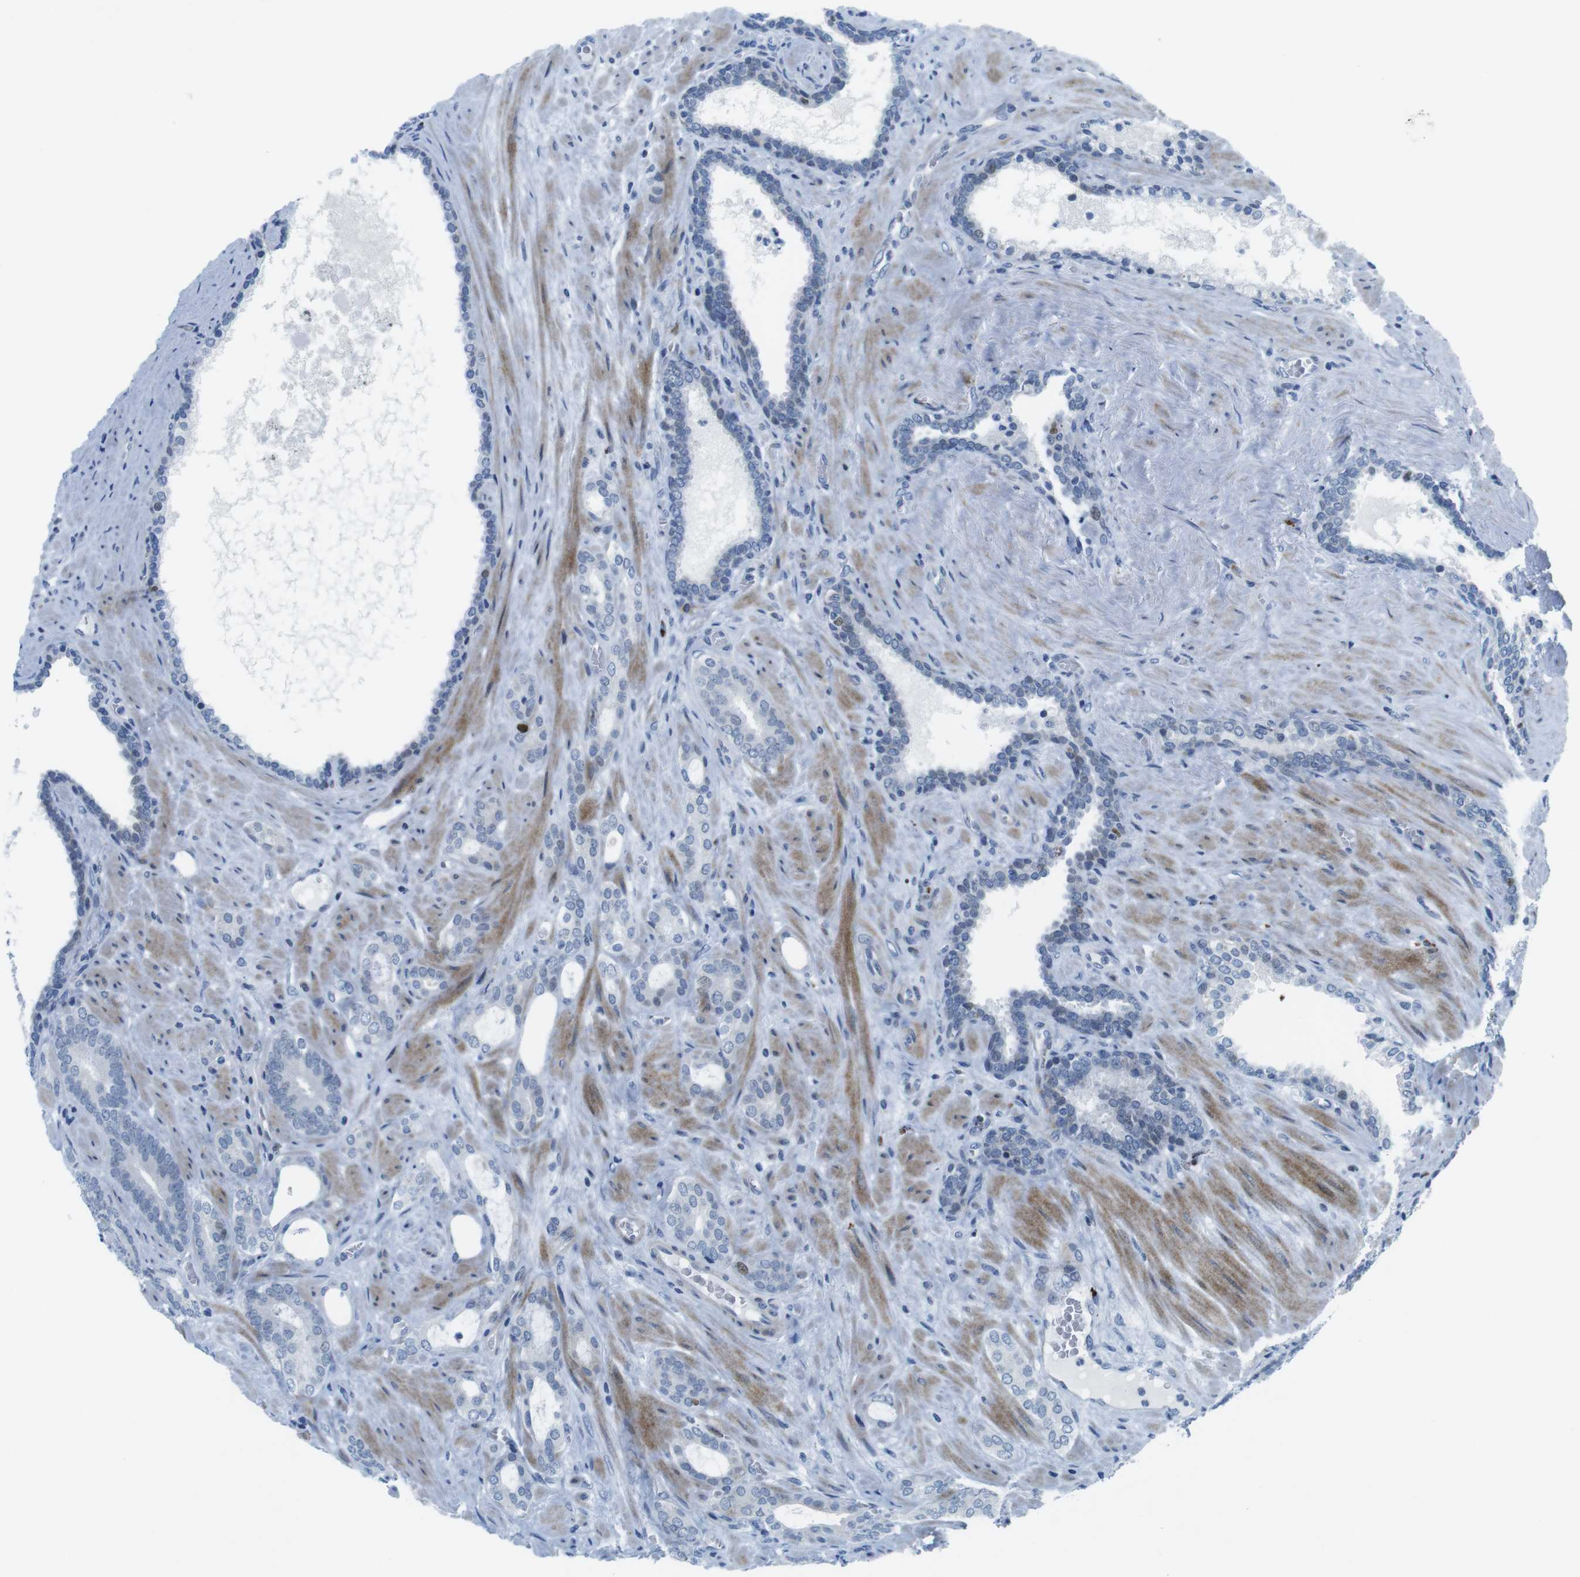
{"staining": {"intensity": "negative", "quantity": "none", "location": "none"}, "tissue": "prostate cancer", "cell_type": "Tumor cells", "image_type": "cancer", "snomed": [{"axis": "morphology", "description": "Adenocarcinoma, Low grade"}, {"axis": "topography", "description": "Prostate"}], "caption": "High power microscopy photomicrograph of an IHC photomicrograph of prostate cancer, revealing no significant expression in tumor cells.", "gene": "CHAF1A", "patient": {"sex": "male", "age": 63}}